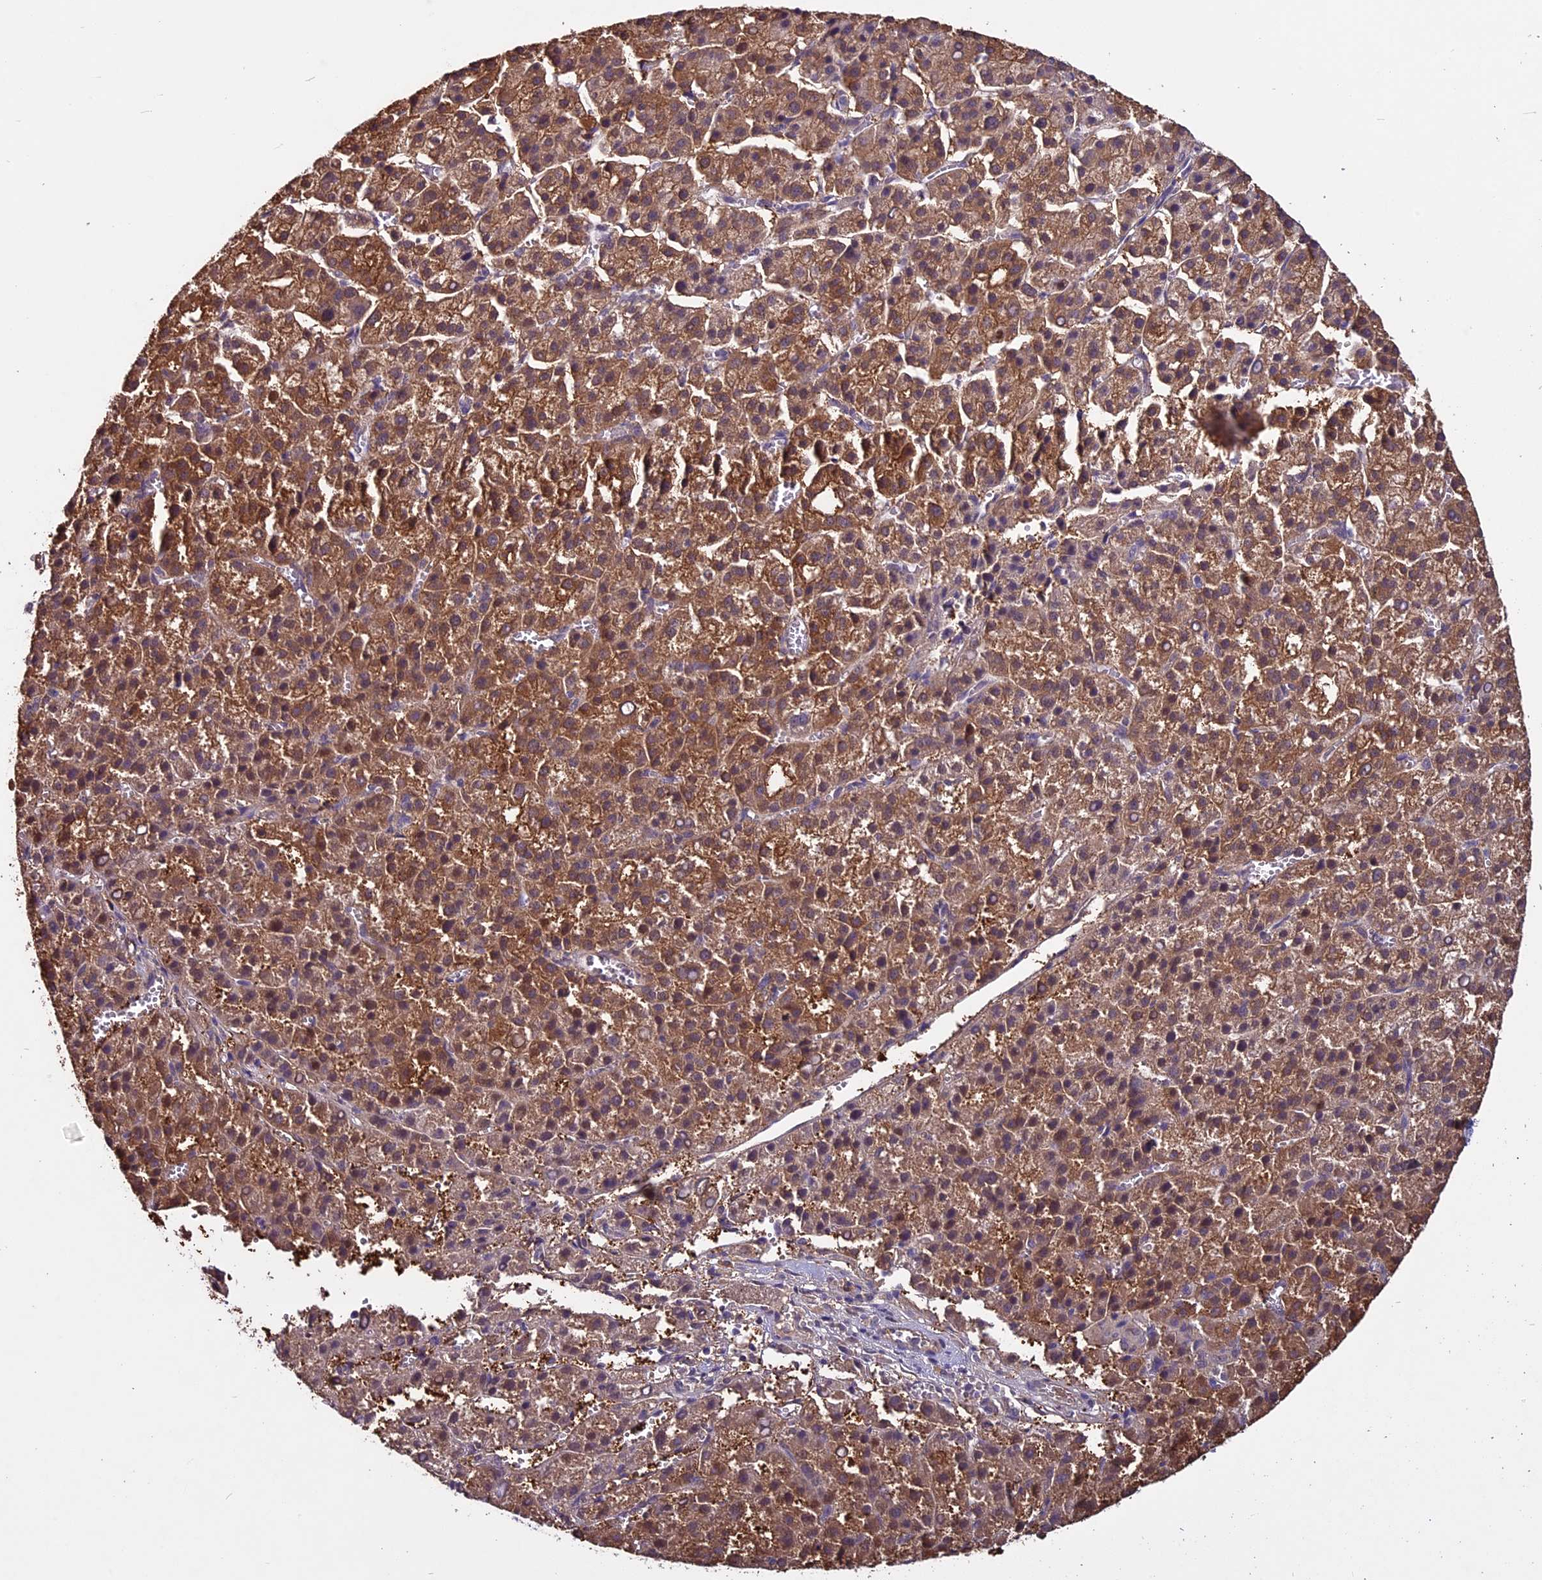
{"staining": {"intensity": "moderate", "quantity": ">75%", "location": "cytoplasmic/membranous"}, "tissue": "liver cancer", "cell_type": "Tumor cells", "image_type": "cancer", "snomed": [{"axis": "morphology", "description": "Carcinoma, Hepatocellular, NOS"}, {"axis": "topography", "description": "Liver"}], "caption": "Tumor cells display moderate cytoplasmic/membranous positivity in approximately >75% of cells in liver cancer (hepatocellular carcinoma). The protein is stained brown, and the nuclei are stained in blue (DAB IHC with brightfield microscopy, high magnification).", "gene": "C3orf70", "patient": {"sex": "female", "age": 58}}